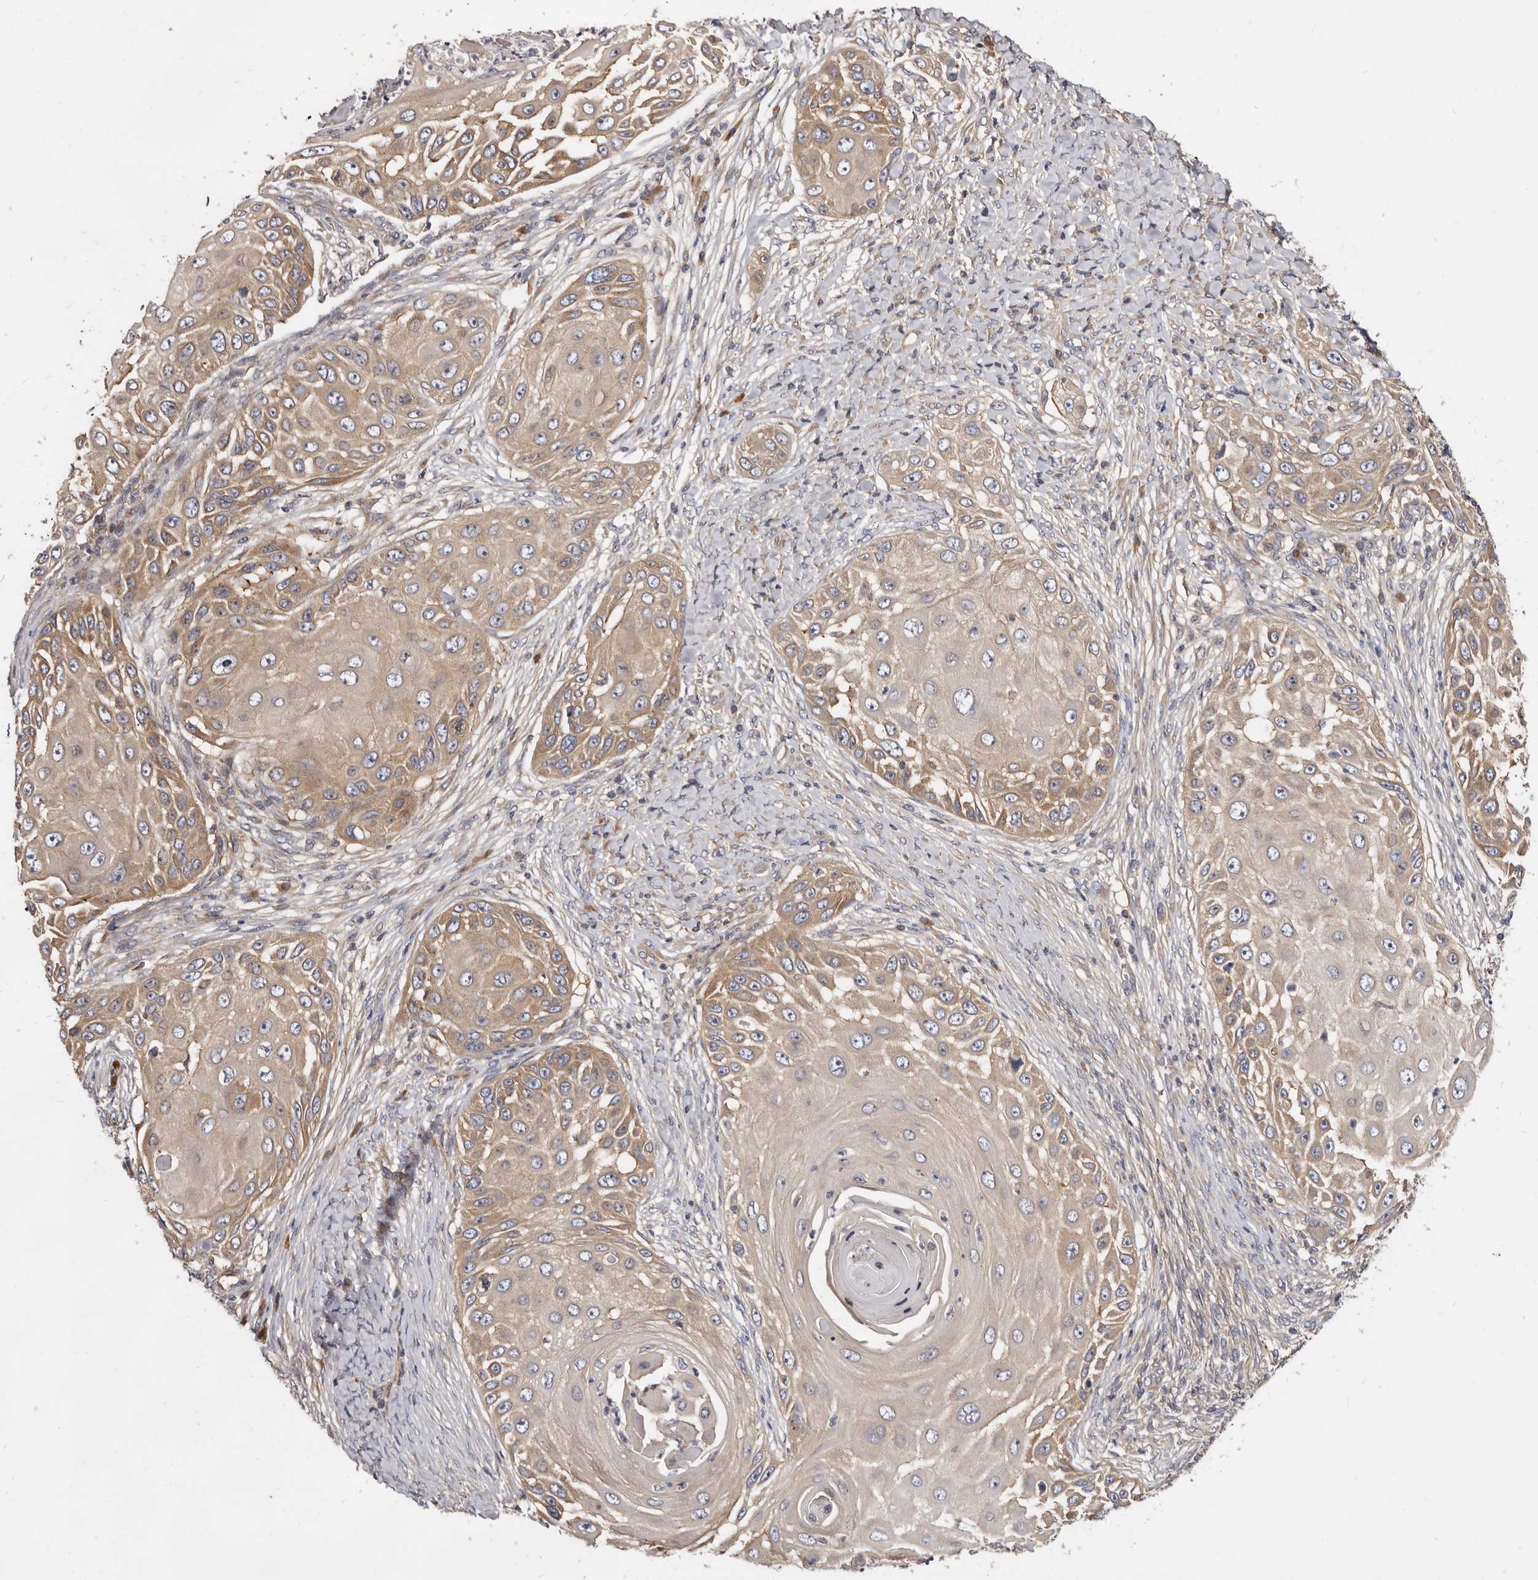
{"staining": {"intensity": "moderate", "quantity": "25%-75%", "location": "cytoplasmic/membranous"}, "tissue": "skin cancer", "cell_type": "Tumor cells", "image_type": "cancer", "snomed": [{"axis": "morphology", "description": "Squamous cell carcinoma, NOS"}, {"axis": "topography", "description": "Skin"}], "caption": "This image reveals squamous cell carcinoma (skin) stained with immunohistochemistry to label a protein in brown. The cytoplasmic/membranous of tumor cells show moderate positivity for the protein. Nuclei are counter-stained blue.", "gene": "ADAMTS20", "patient": {"sex": "female", "age": 44}}